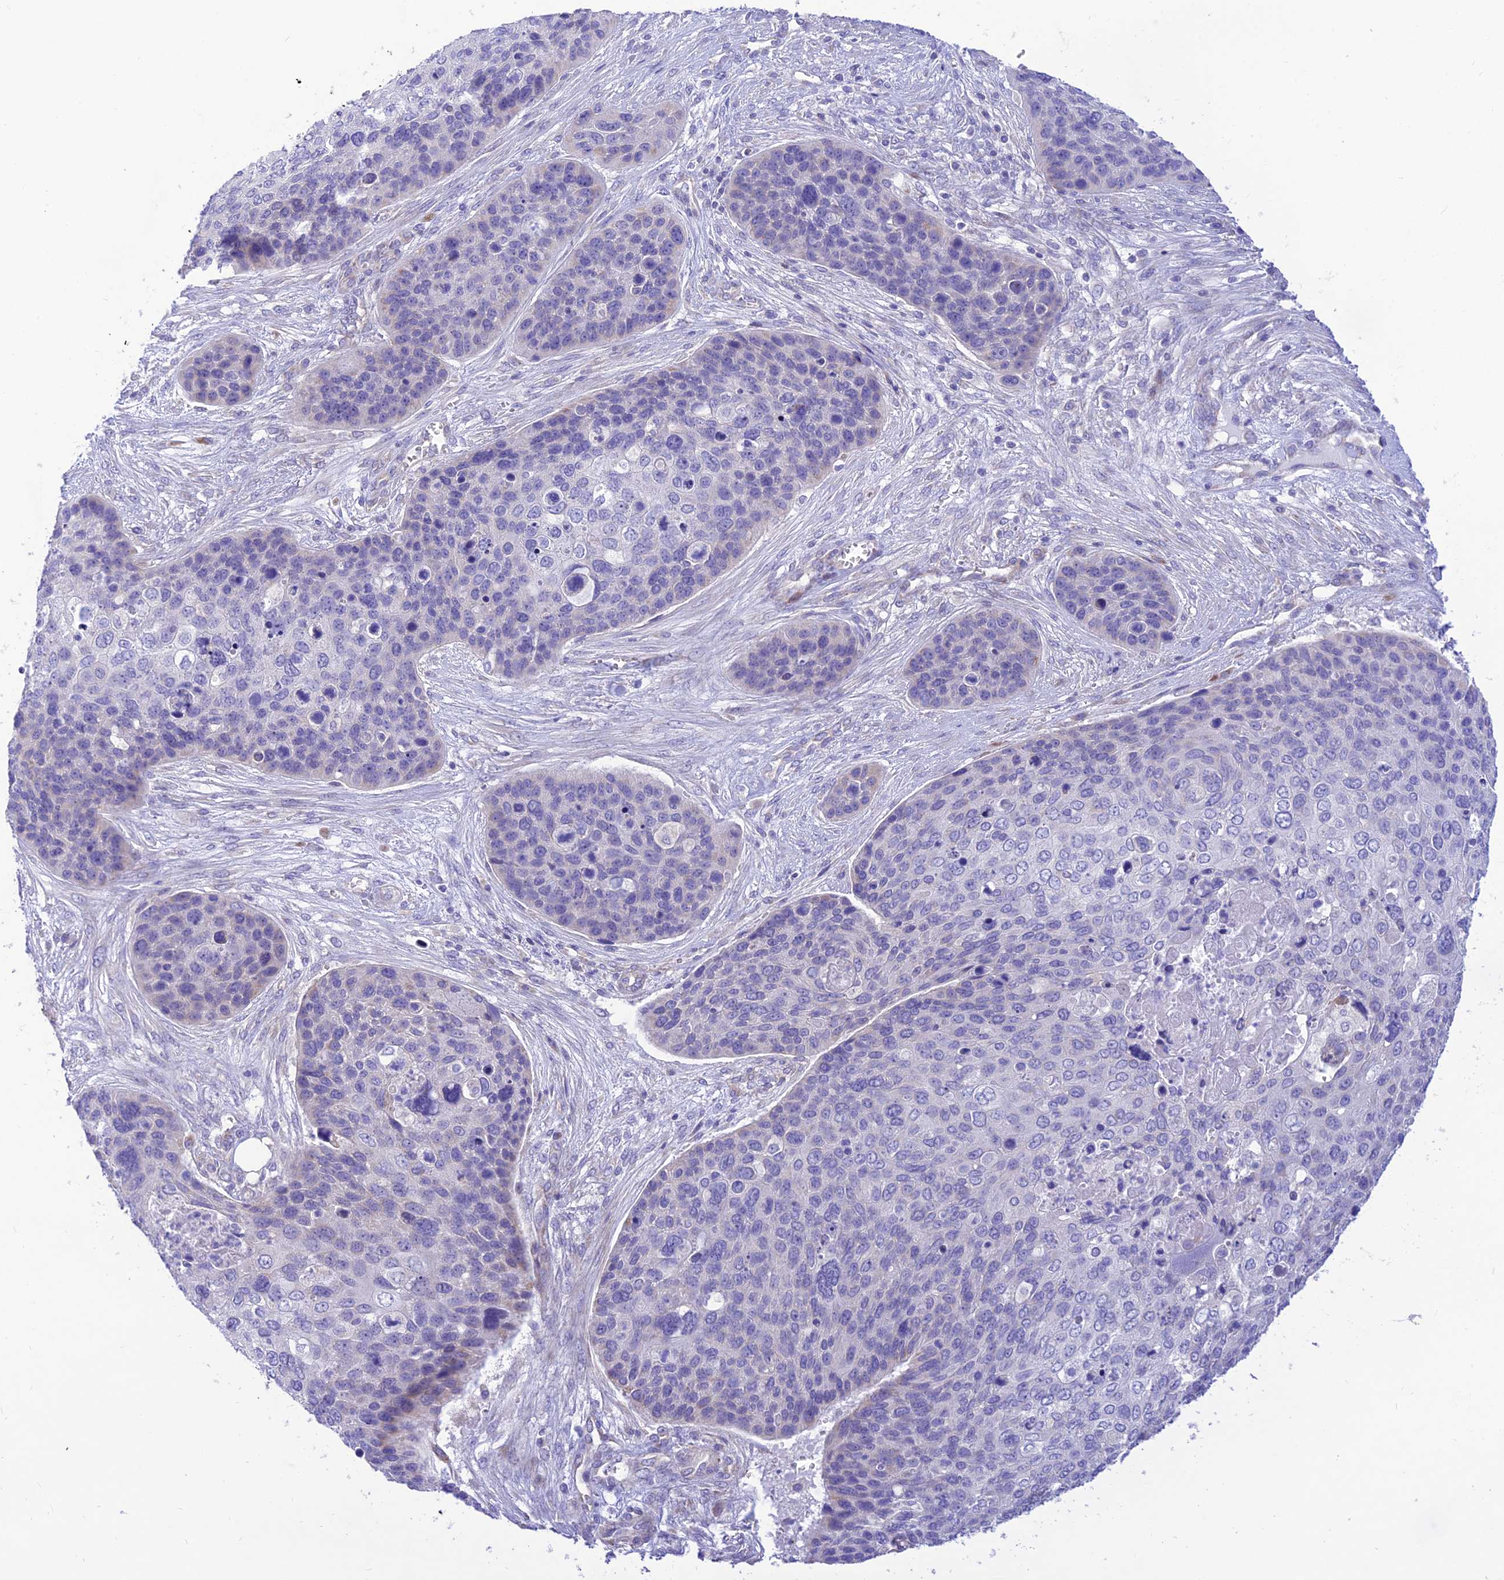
{"staining": {"intensity": "negative", "quantity": "none", "location": "none"}, "tissue": "skin cancer", "cell_type": "Tumor cells", "image_type": "cancer", "snomed": [{"axis": "morphology", "description": "Basal cell carcinoma"}, {"axis": "topography", "description": "Skin"}], "caption": "Immunohistochemistry of basal cell carcinoma (skin) reveals no staining in tumor cells. The staining was performed using DAB to visualize the protein expression in brown, while the nuclei were stained in blue with hematoxylin (Magnification: 20x).", "gene": "FAM186B", "patient": {"sex": "female", "age": 74}}